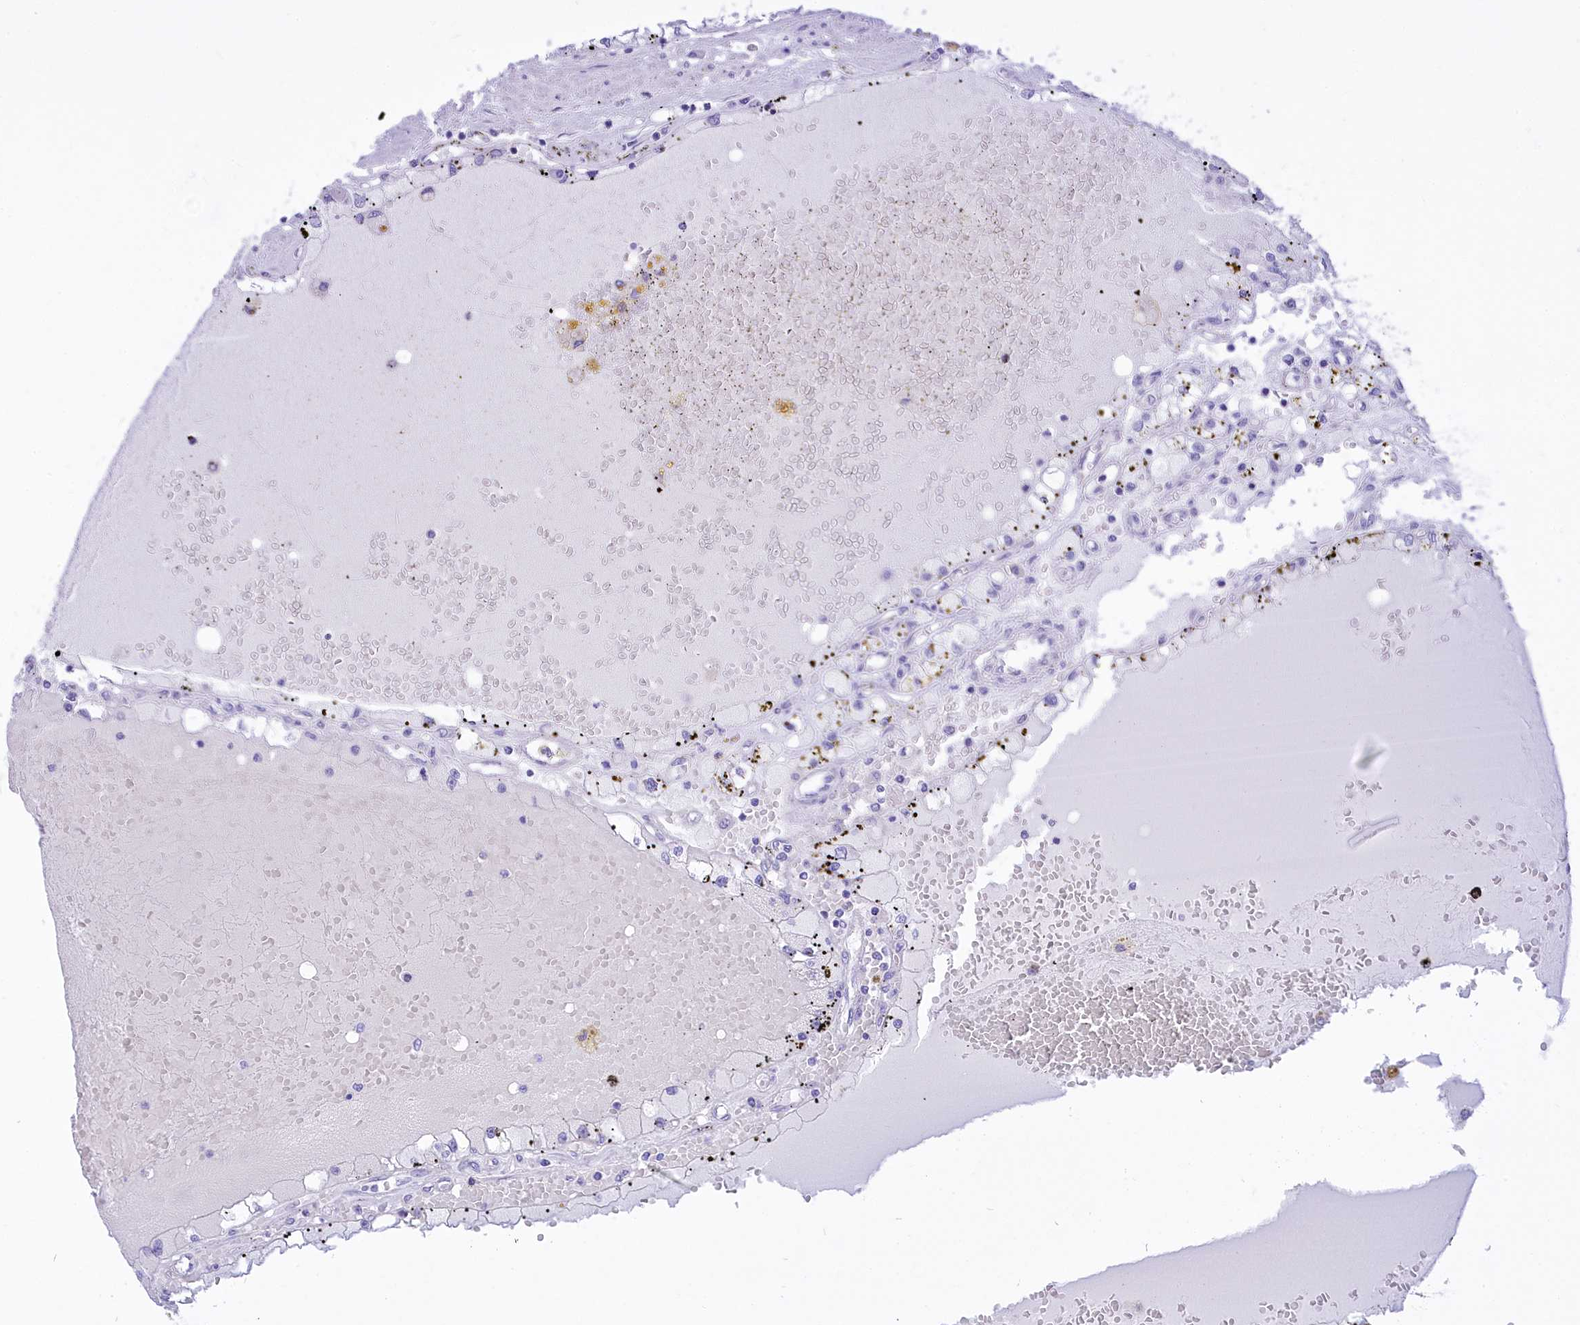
{"staining": {"intensity": "negative", "quantity": "none", "location": "none"}, "tissue": "renal cancer", "cell_type": "Tumor cells", "image_type": "cancer", "snomed": [{"axis": "morphology", "description": "Adenocarcinoma, NOS"}, {"axis": "topography", "description": "Kidney"}], "caption": "Immunohistochemistry (IHC) histopathology image of neoplastic tissue: adenocarcinoma (renal) stained with DAB shows no significant protein positivity in tumor cells.", "gene": "DCAF16", "patient": {"sex": "male", "age": 56}}